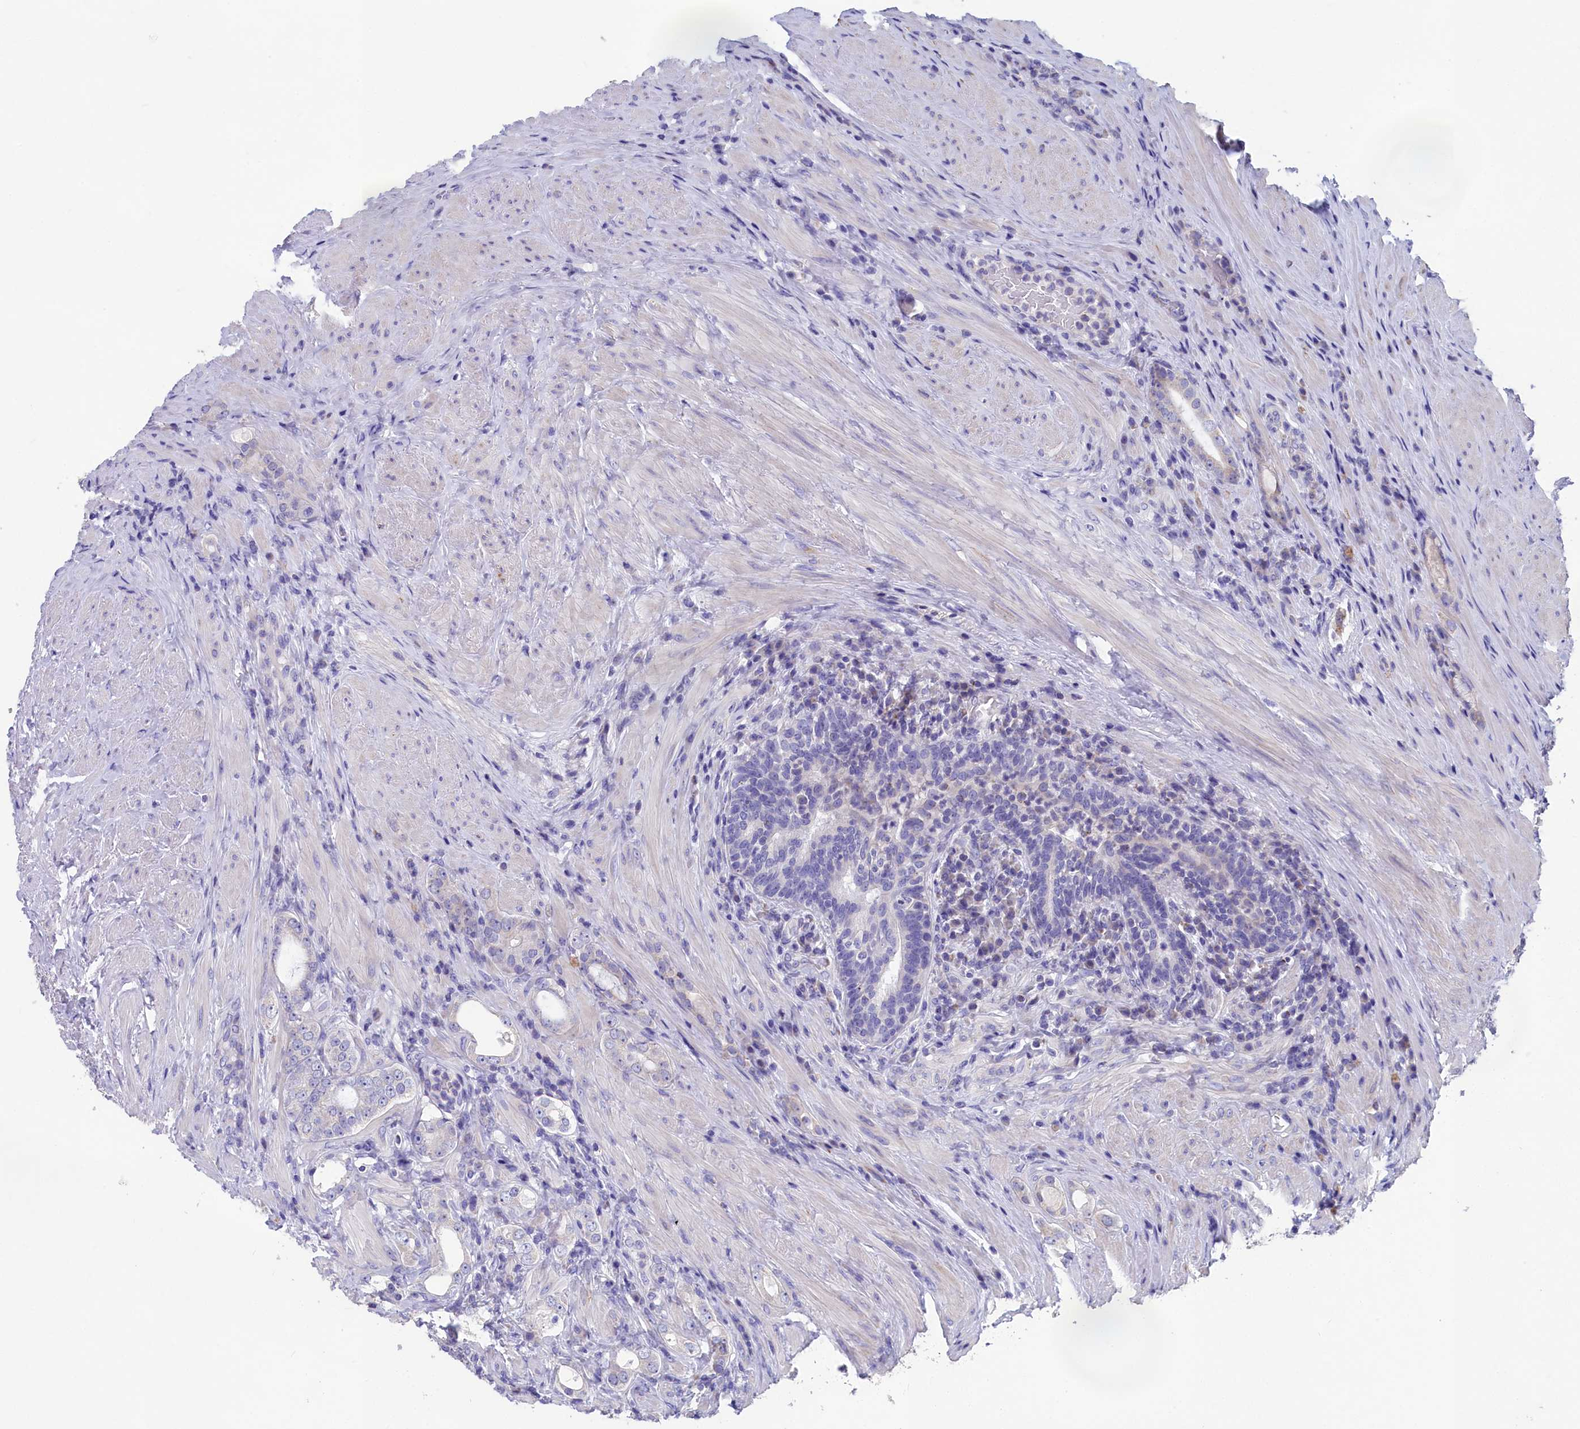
{"staining": {"intensity": "negative", "quantity": "none", "location": "none"}, "tissue": "prostate cancer", "cell_type": "Tumor cells", "image_type": "cancer", "snomed": [{"axis": "morphology", "description": "Adenocarcinoma, Low grade"}, {"axis": "topography", "description": "Prostate"}], "caption": "Immunohistochemistry (IHC) micrograph of human prostate cancer (adenocarcinoma (low-grade)) stained for a protein (brown), which demonstrates no positivity in tumor cells.", "gene": "PRDM12", "patient": {"sex": "male", "age": 68}}